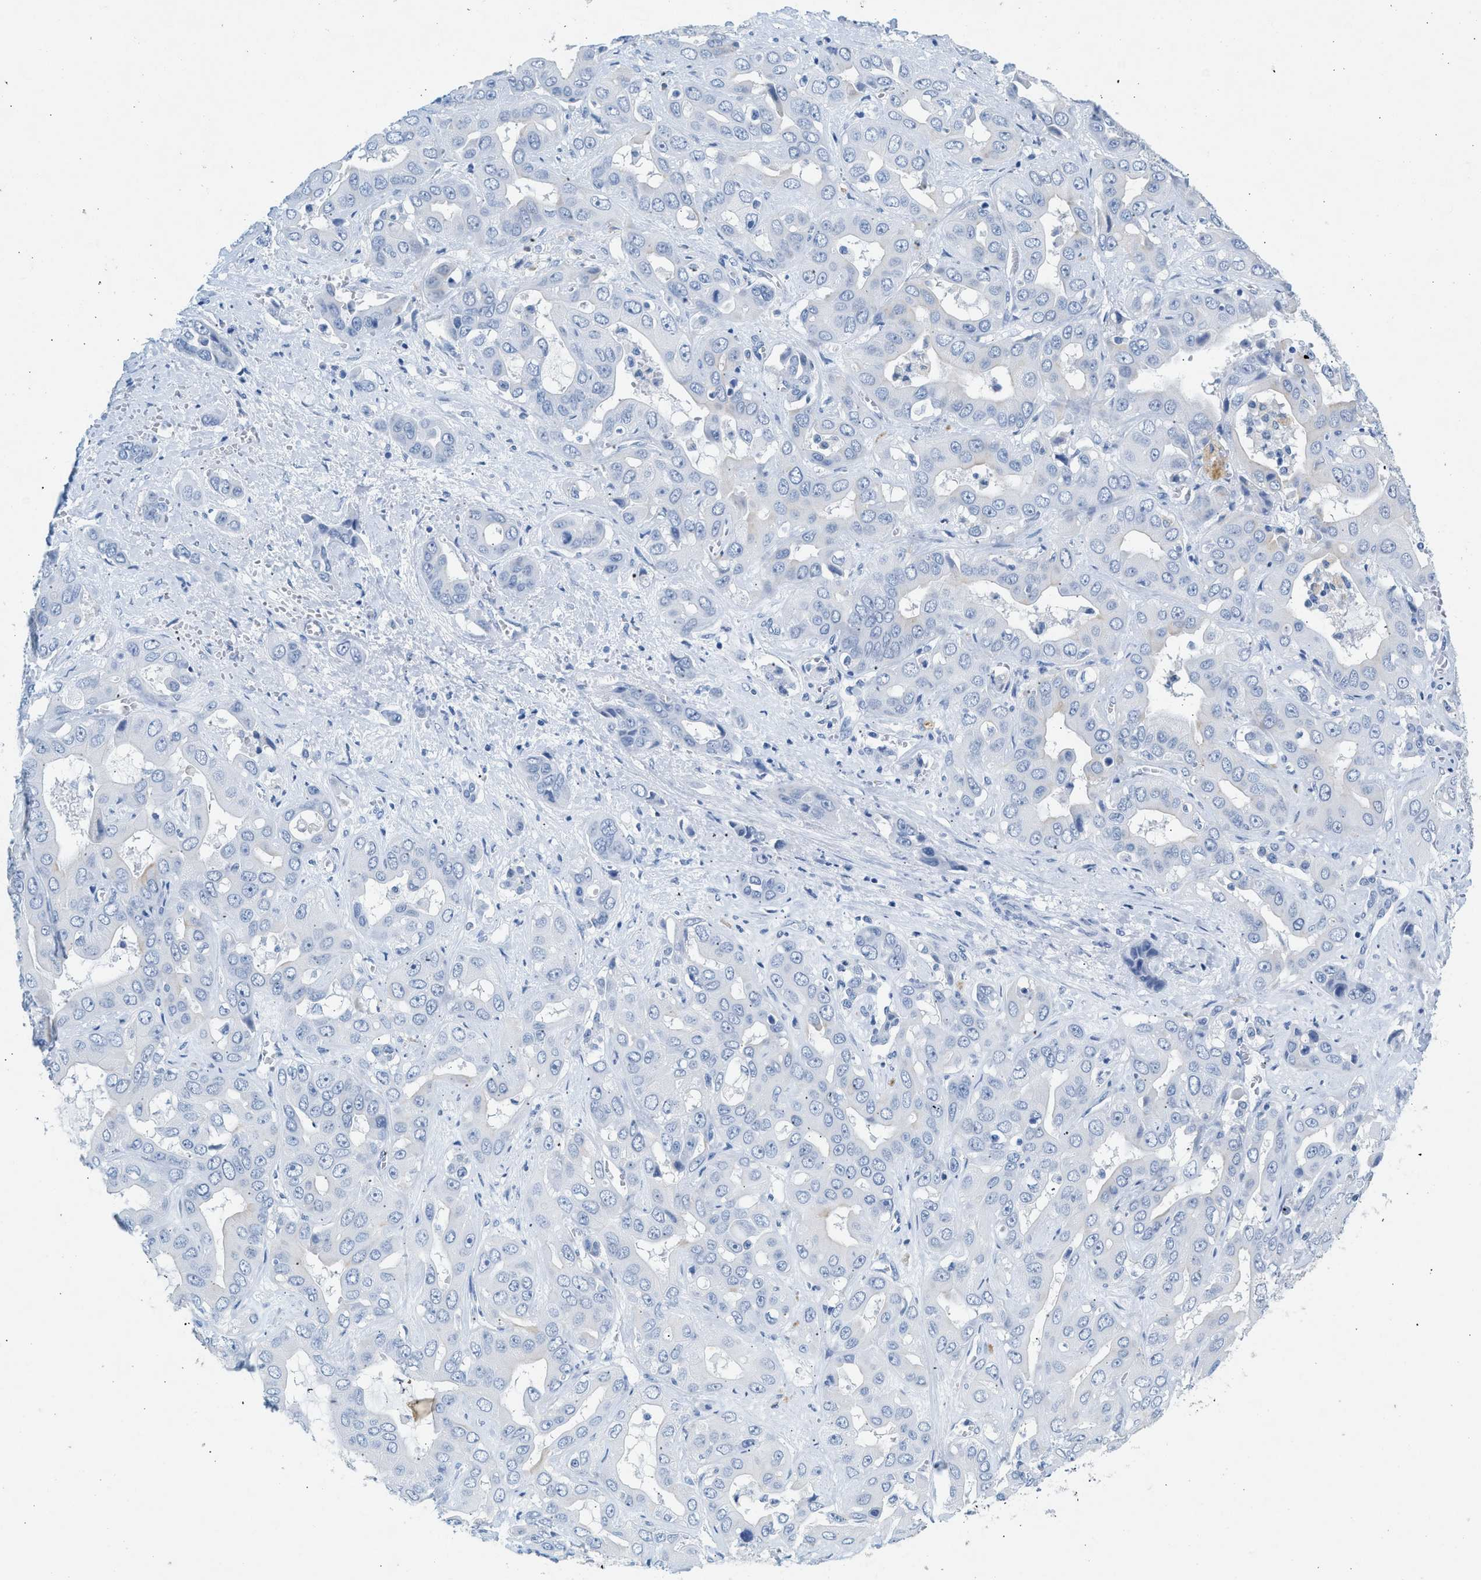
{"staining": {"intensity": "negative", "quantity": "none", "location": "none"}, "tissue": "liver cancer", "cell_type": "Tumor cells", "image_type": "cancer", "snomed": [{"axis": "morphology", "description": "Cholangiocarcinoma"}, {"axis": "topography", "description": "Liver"}], "caption": "A histopathology image of liver cancer stained for a protein exhibits no brown staining in tumor cells.", "gene": "HHATL", "patient": {"sex": "female", "age": 52}}